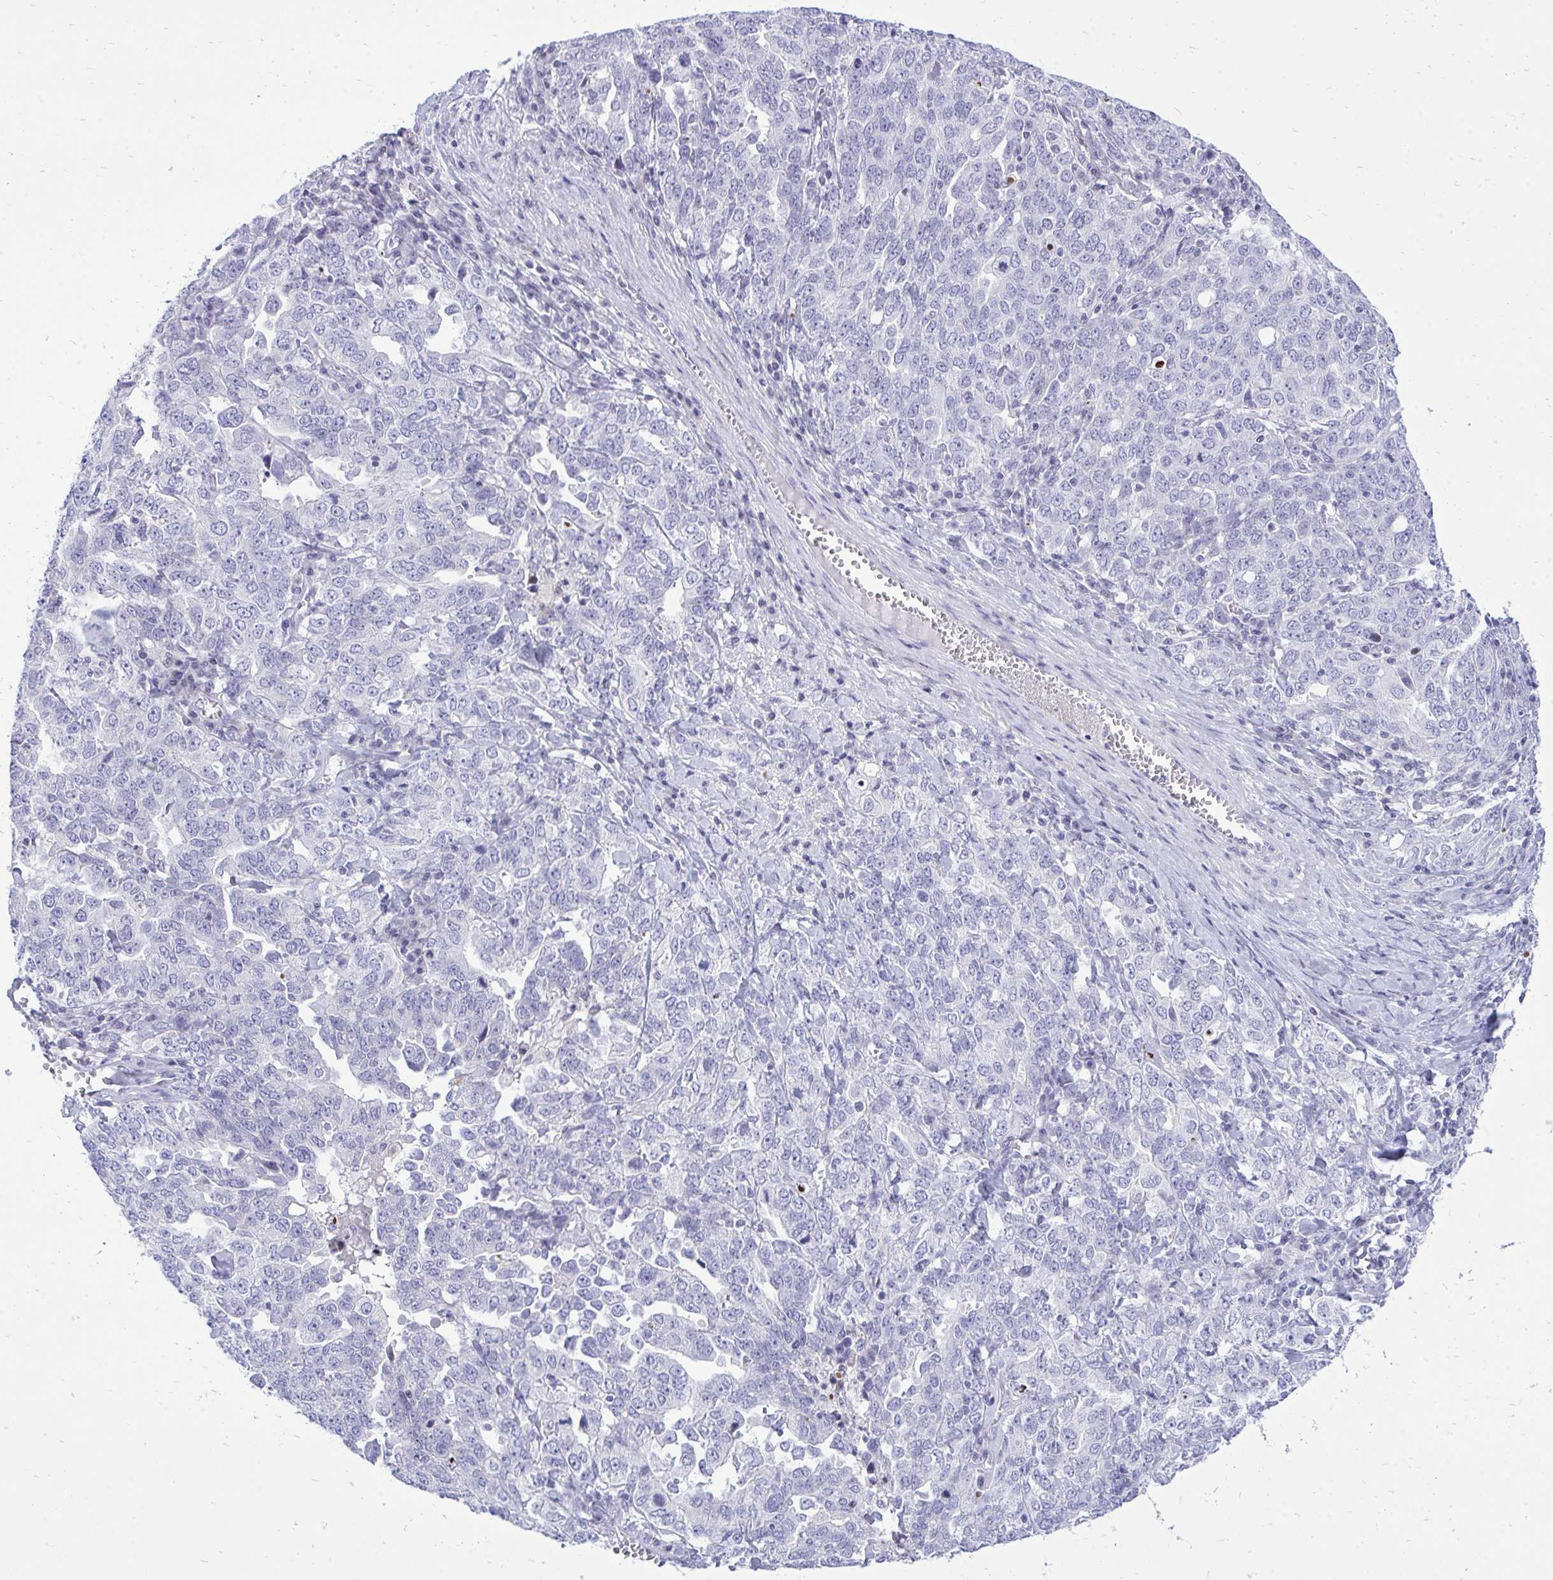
{"staining": {"intensity": "negative", "quantity": "none", "location": "none"}, "tissue": "ovarian cancer", "cell_type": "Tumor cells", "image_type": "cancer", "snomed": [{"axis": "morphology", "description": "Carcinoma, endometroid"}, {"axis": "topography", "description": "Ovary"}], "caption": "Human ovarian cancer (endometroid carcinoma) stained for a protein using IHC displays no staining in tumor cells.", "gene": "GABRA1", "patient": {"sex": "female", "age": 62}}